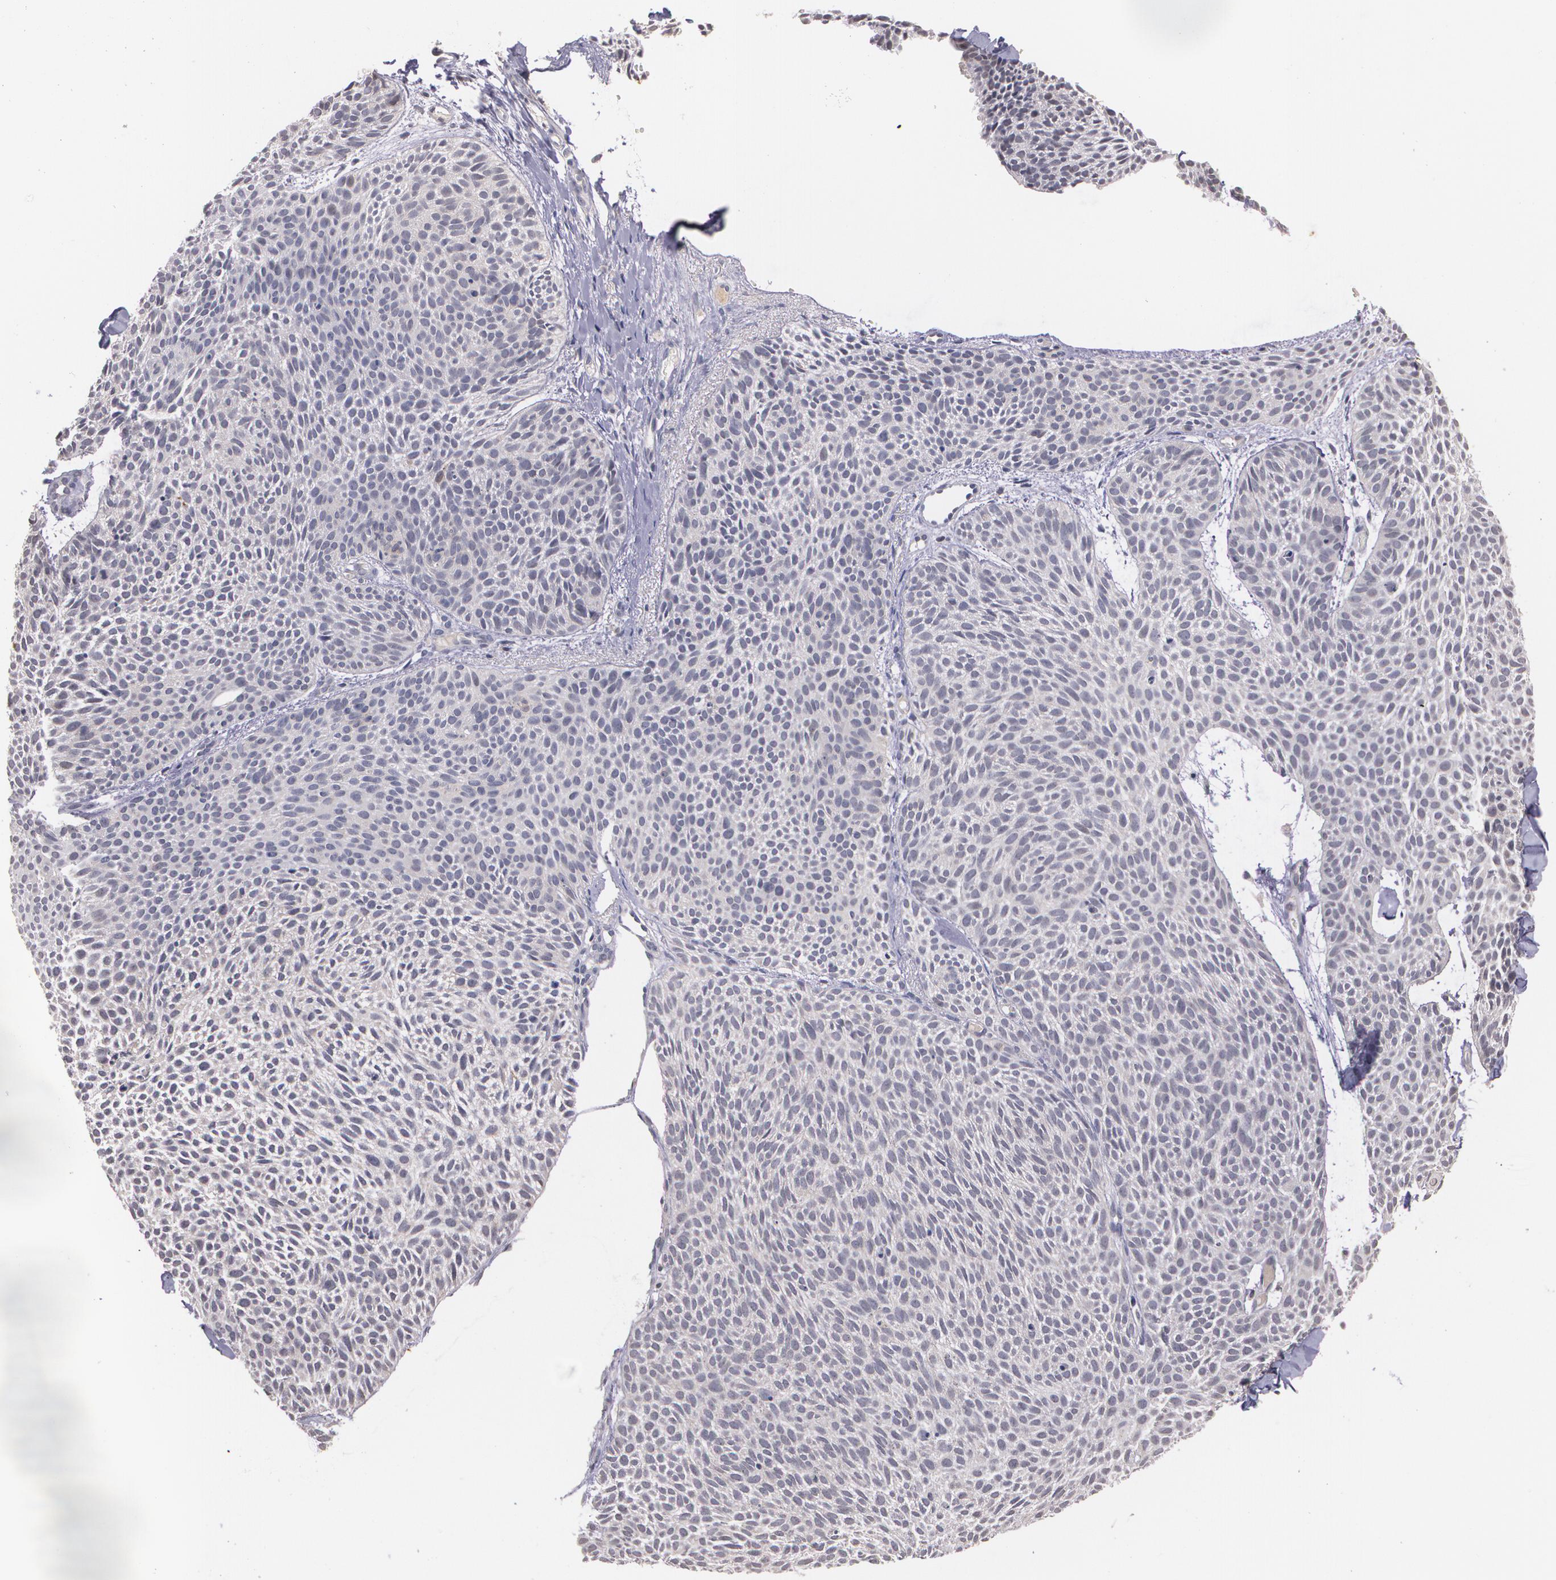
{"staining": {"intensity": "negative", "quantity": "none", "location": "none"}, "tissue": "skin cancer", "cell_type": "Tumor cells", "image_type": "cancer", "snomed": [{"axis": "morphology", "description": "Basal cell carcinoma"}, {"axis": "topography", "description": "Skin"}], "caption": "Immunohistochemistry histopathology image of basal cell carcinoma (skin) stained for a protein (brown), which exhibits no positivity in tumor cells.", "gene": "IFNGR2", "patient": {"sex": "male", "age": 84}}